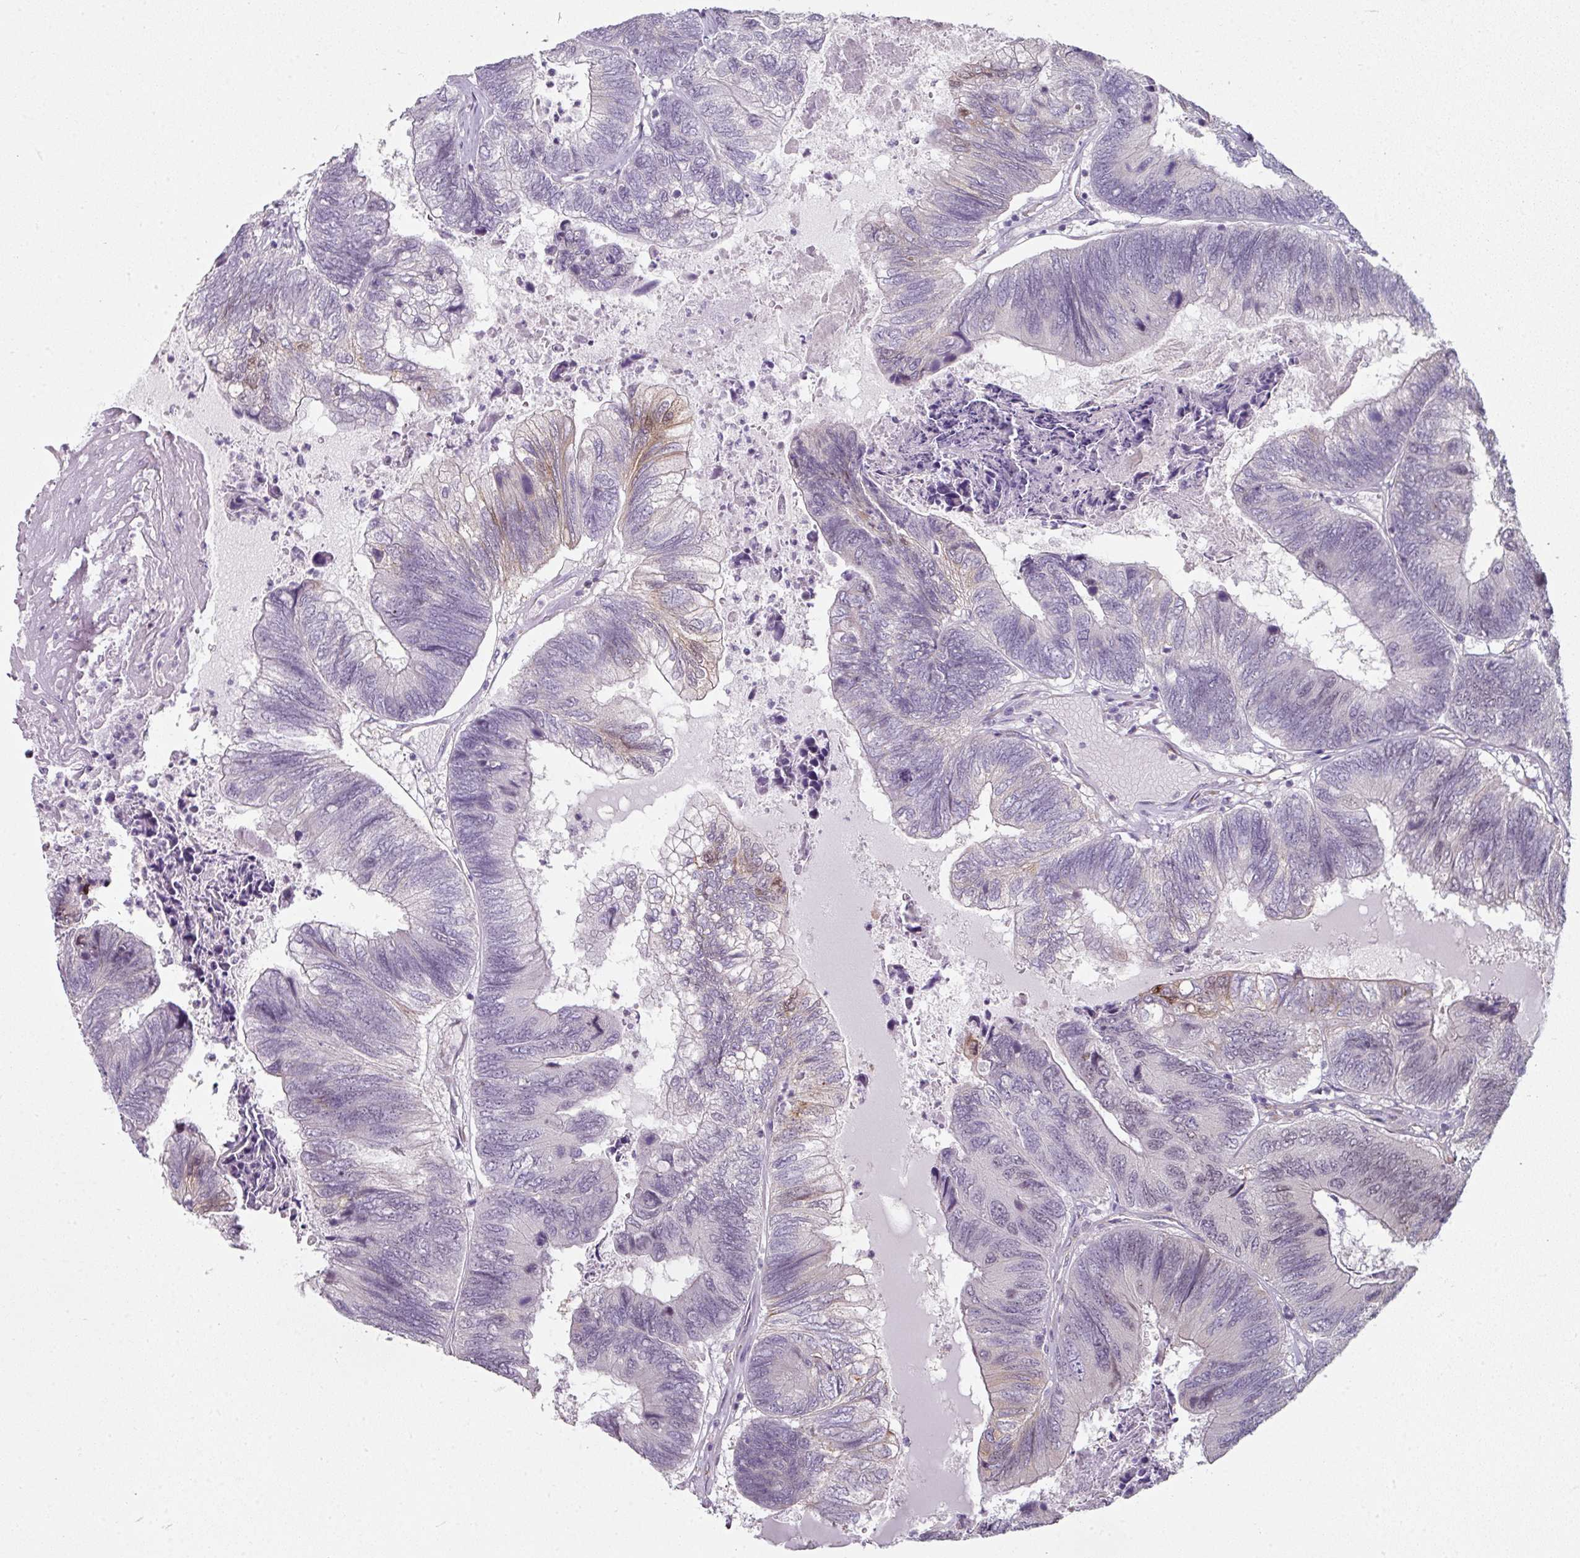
{"staining": {"intensity": "weak", "quantity": "<25%", "location": "nuclear"}, "tissue": "colorectal cancer", "cell_type": "Tumor cells", "image_type": "cancer", "snomed": [{"axis": "morphology", "description": "Adenocarcinoma, NOS"}, {"axis": "topography", "description": "Colon"}], "caption": "High power microscopy image of an immunohistochemistry (IHC) photomicrograph of adenocarcinoma (colorectal), revealing no significant staining in tumor cells. (DAB immunohistochemistry, high magnification).", "gene": "C19orf33", "patient": {"sex": "female", "age": 67}}